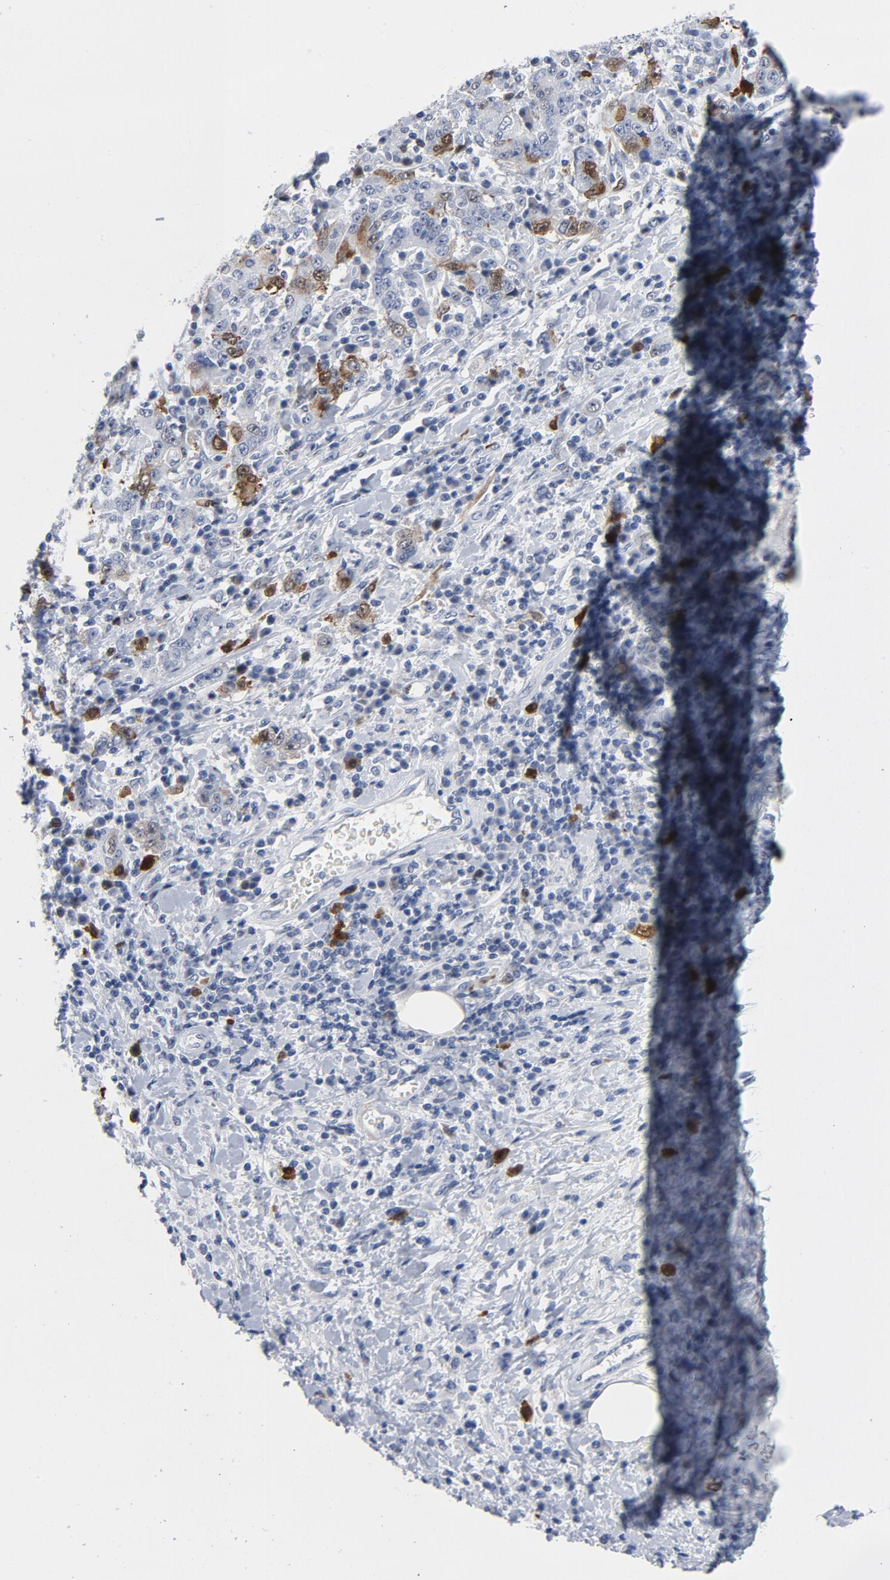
{"staining": {"intensity": "strong", "quantity": "25%-75%", "location": "nuclear"}, "tissue": "stomach cancer", "cell_type": "Tumor cells", "image_type": "cancer", "snomed": [{"axis": "morphology", "description": "Normal tissue, NOS"}, {"axis": "morphology", "description": "Adenocarcinoma, NOS"}, {"axis": "topography", "description": "Stomach, upper"}, {"axis": "topography", "description": "Stomach"}], "caption": "Protein expression analysis of stomach cancer demonstrates strong nuclear staining in approximately 25%-75% of tumor cells.", "gene": "CDC20", "patient": {"sex": "male", "age": 59}}